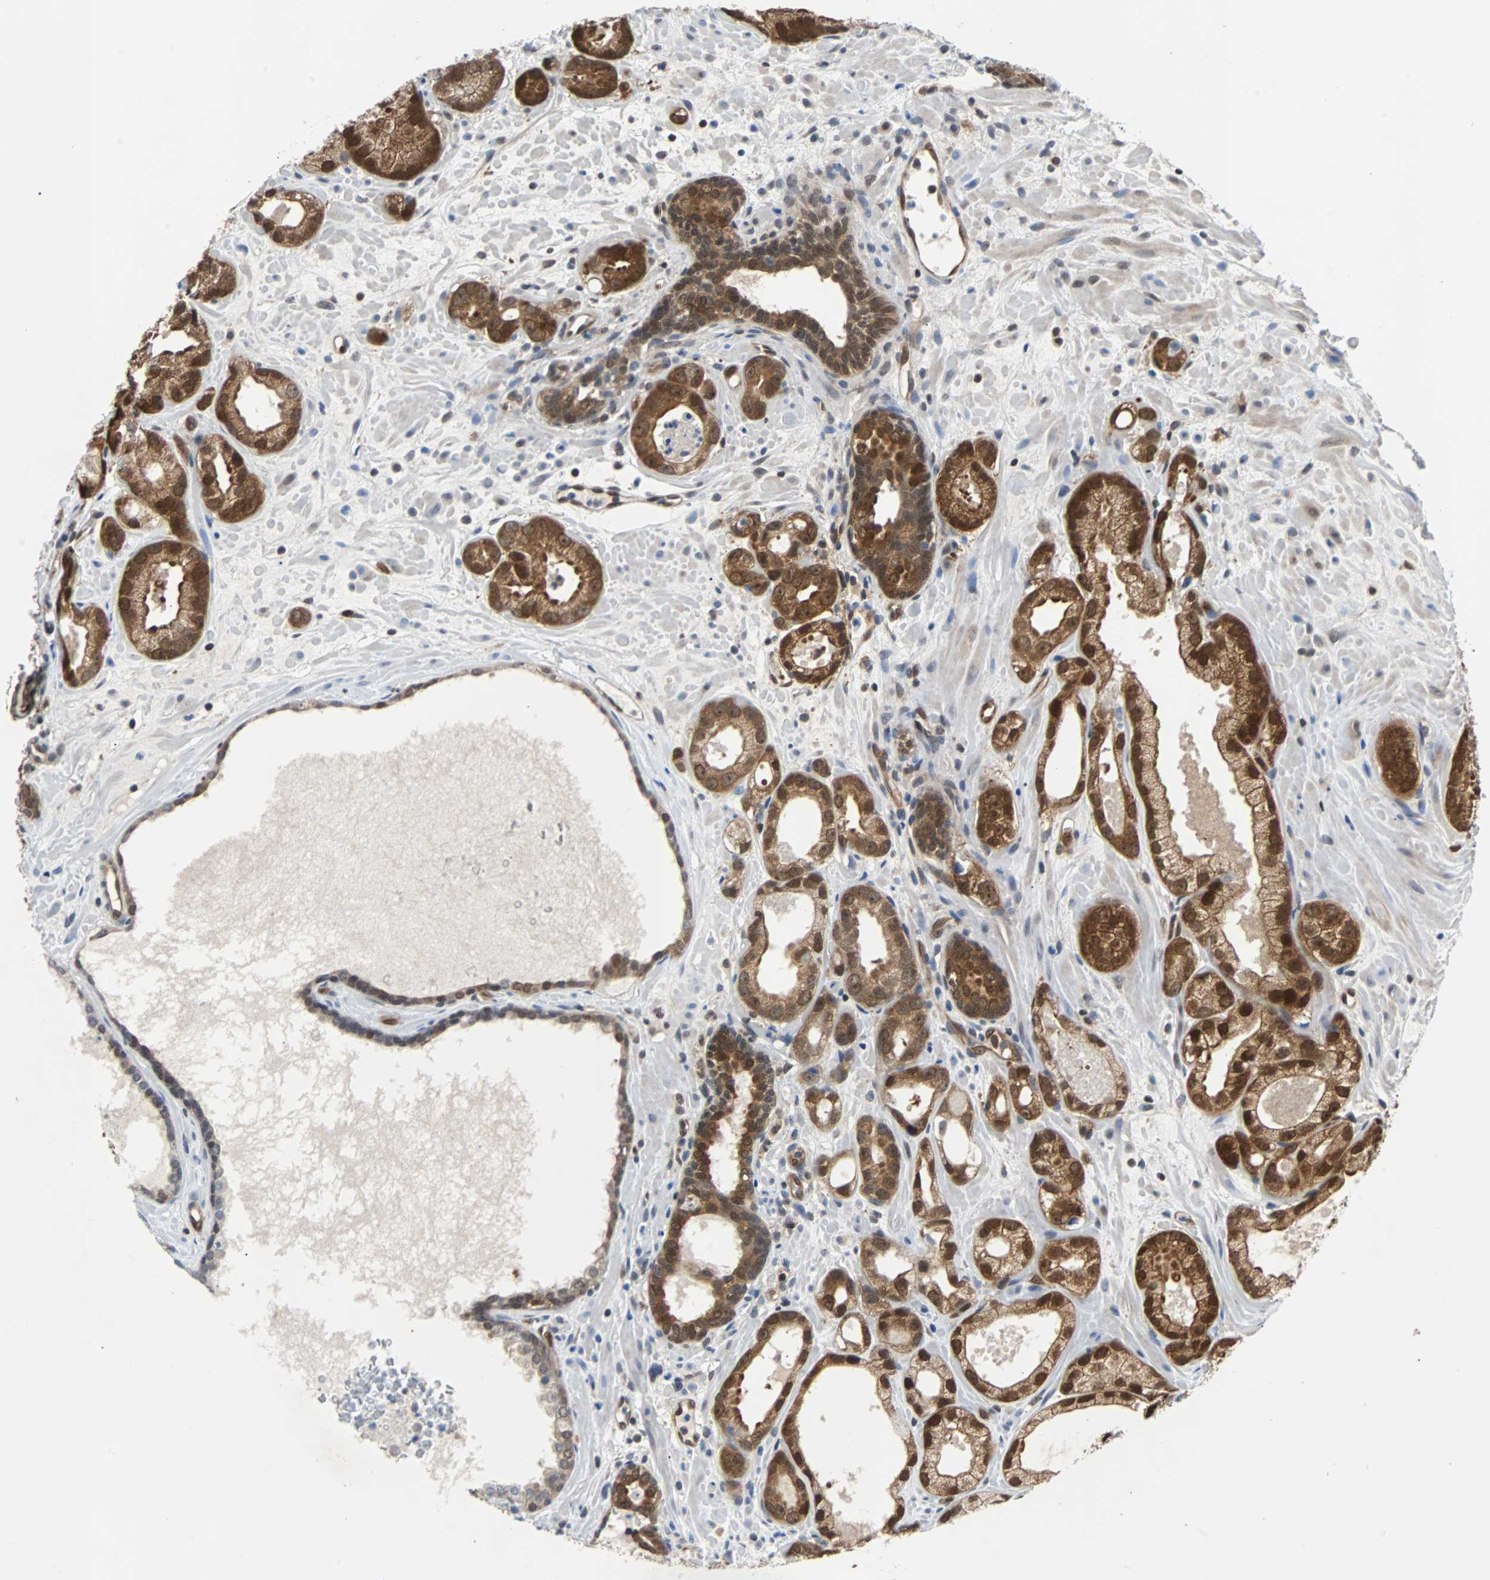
{"staining": {"intensity": "moderate", "quantity": ">75%", "location": "cytoplasmic/membranous,nuclear"}, "tissue": "prostate cancer", "cell_type": "Tumor cells", "image_type": "cancer", "snomed": [{"axis": "morphology", "description": "Adenocarcinoma, Low grade"}, {"axis": "topography", "description": "Prostate"}], "caption": "Tumor cells reveal medium levels of moderate cytoplasmic/membranous and nuclear staining in approximately >75% of cells in human prostate cancer (adenocarcinoma (low-grade)).", "gene": "MAP2K6", "patient": {"sex": "male", "age": 57}}